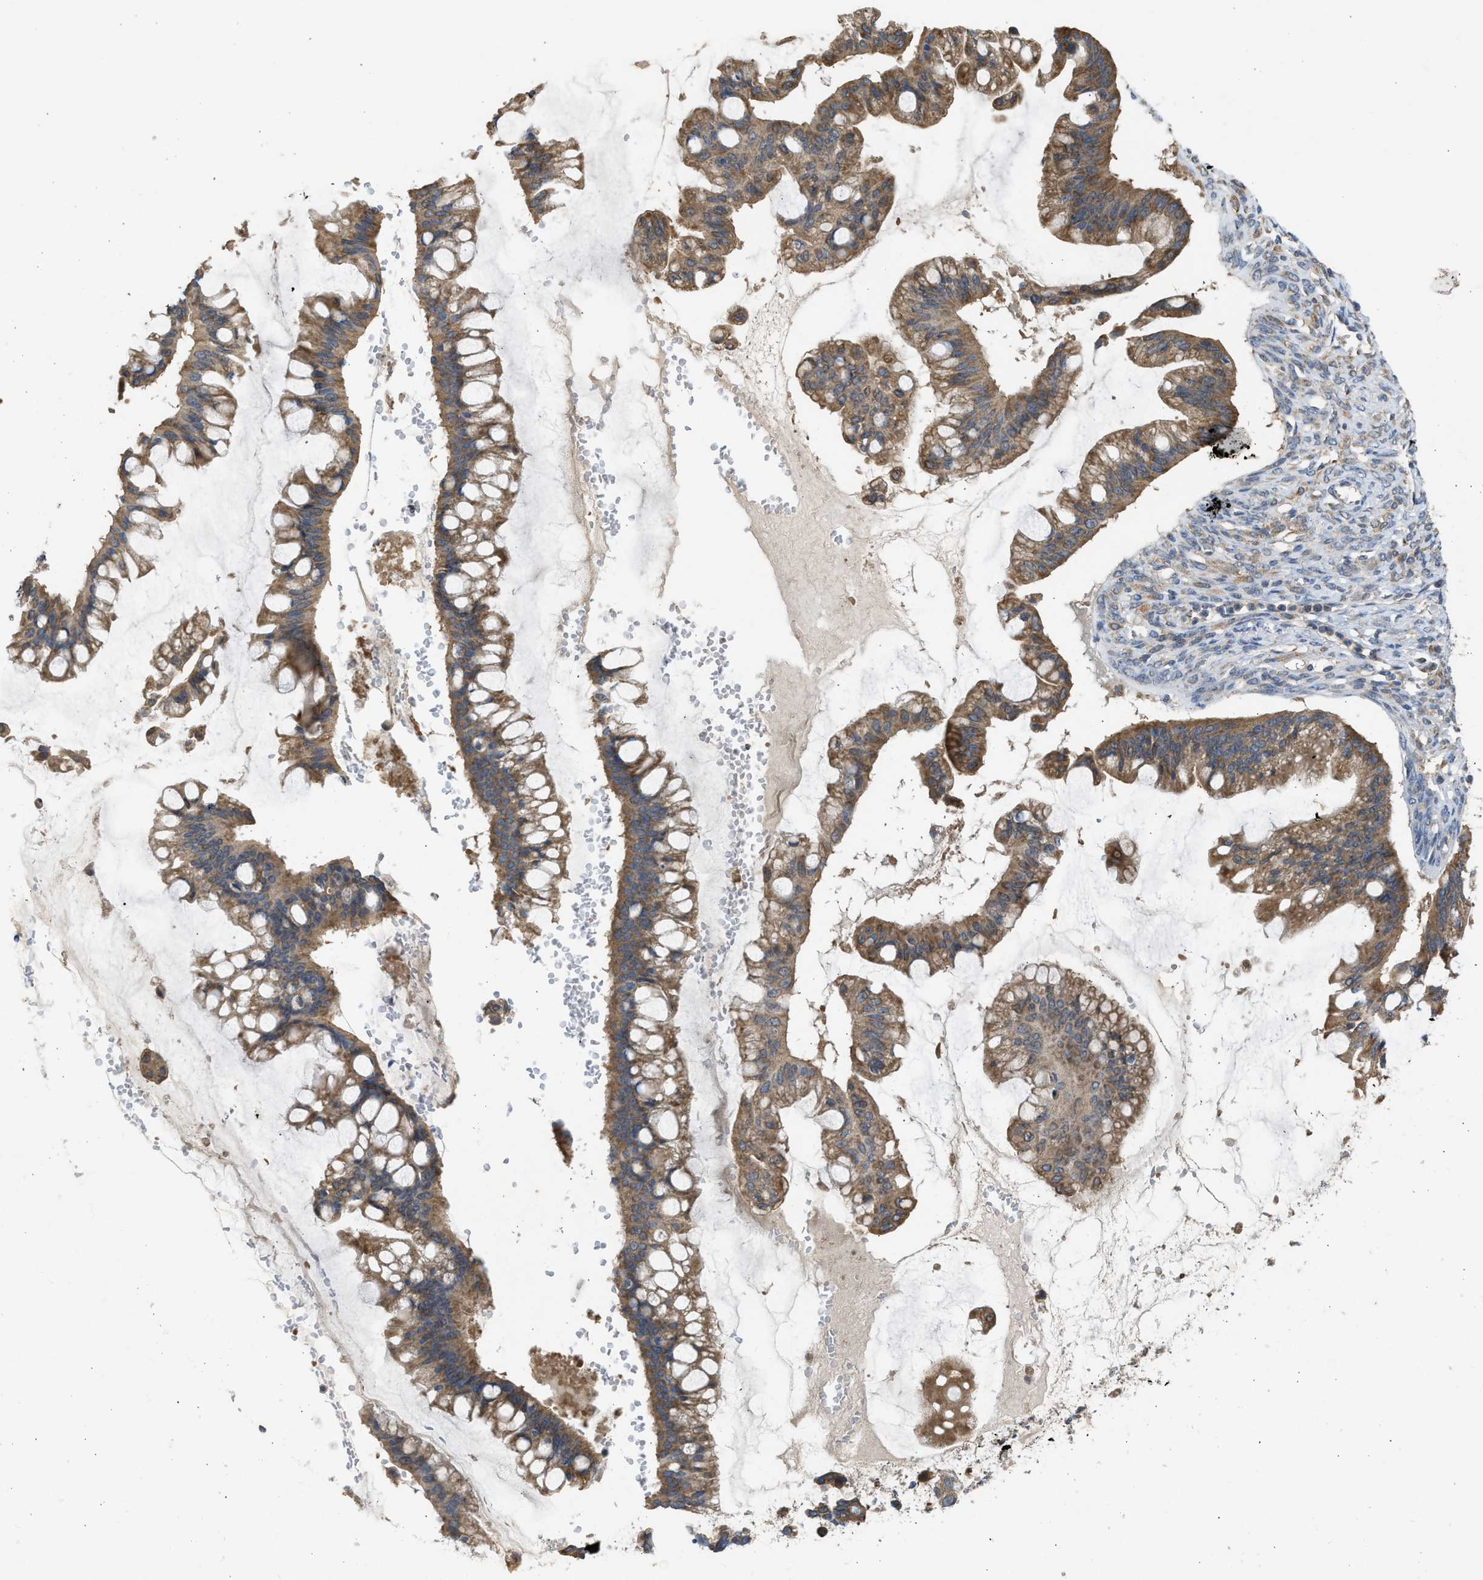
{"staining": {"intensity": "moderate", "quantity": ">75%", "location": "cytoplasmic/membranous"}, "tissue": "ovarian cancer", "cell_type": "Tumor cells", "image_type": "cancer", "snomed": [{"axis": "morphology", "description": "Cystadenocarcinoma, mucinous, NOS"}, {"axis": "topography", "description": "Ovary"}], "caption": "A micrograph of human ovarian cancer stained for a protein displays moderate cytoplasmic/membranous brown staining in tumor cells. (DAB (3,3'-diaminobenzidine) = brown stain, brightfield microscopy at high magnification).", "gene": "CYP1A1", "patient": {"sex": "female", "age": 73}}